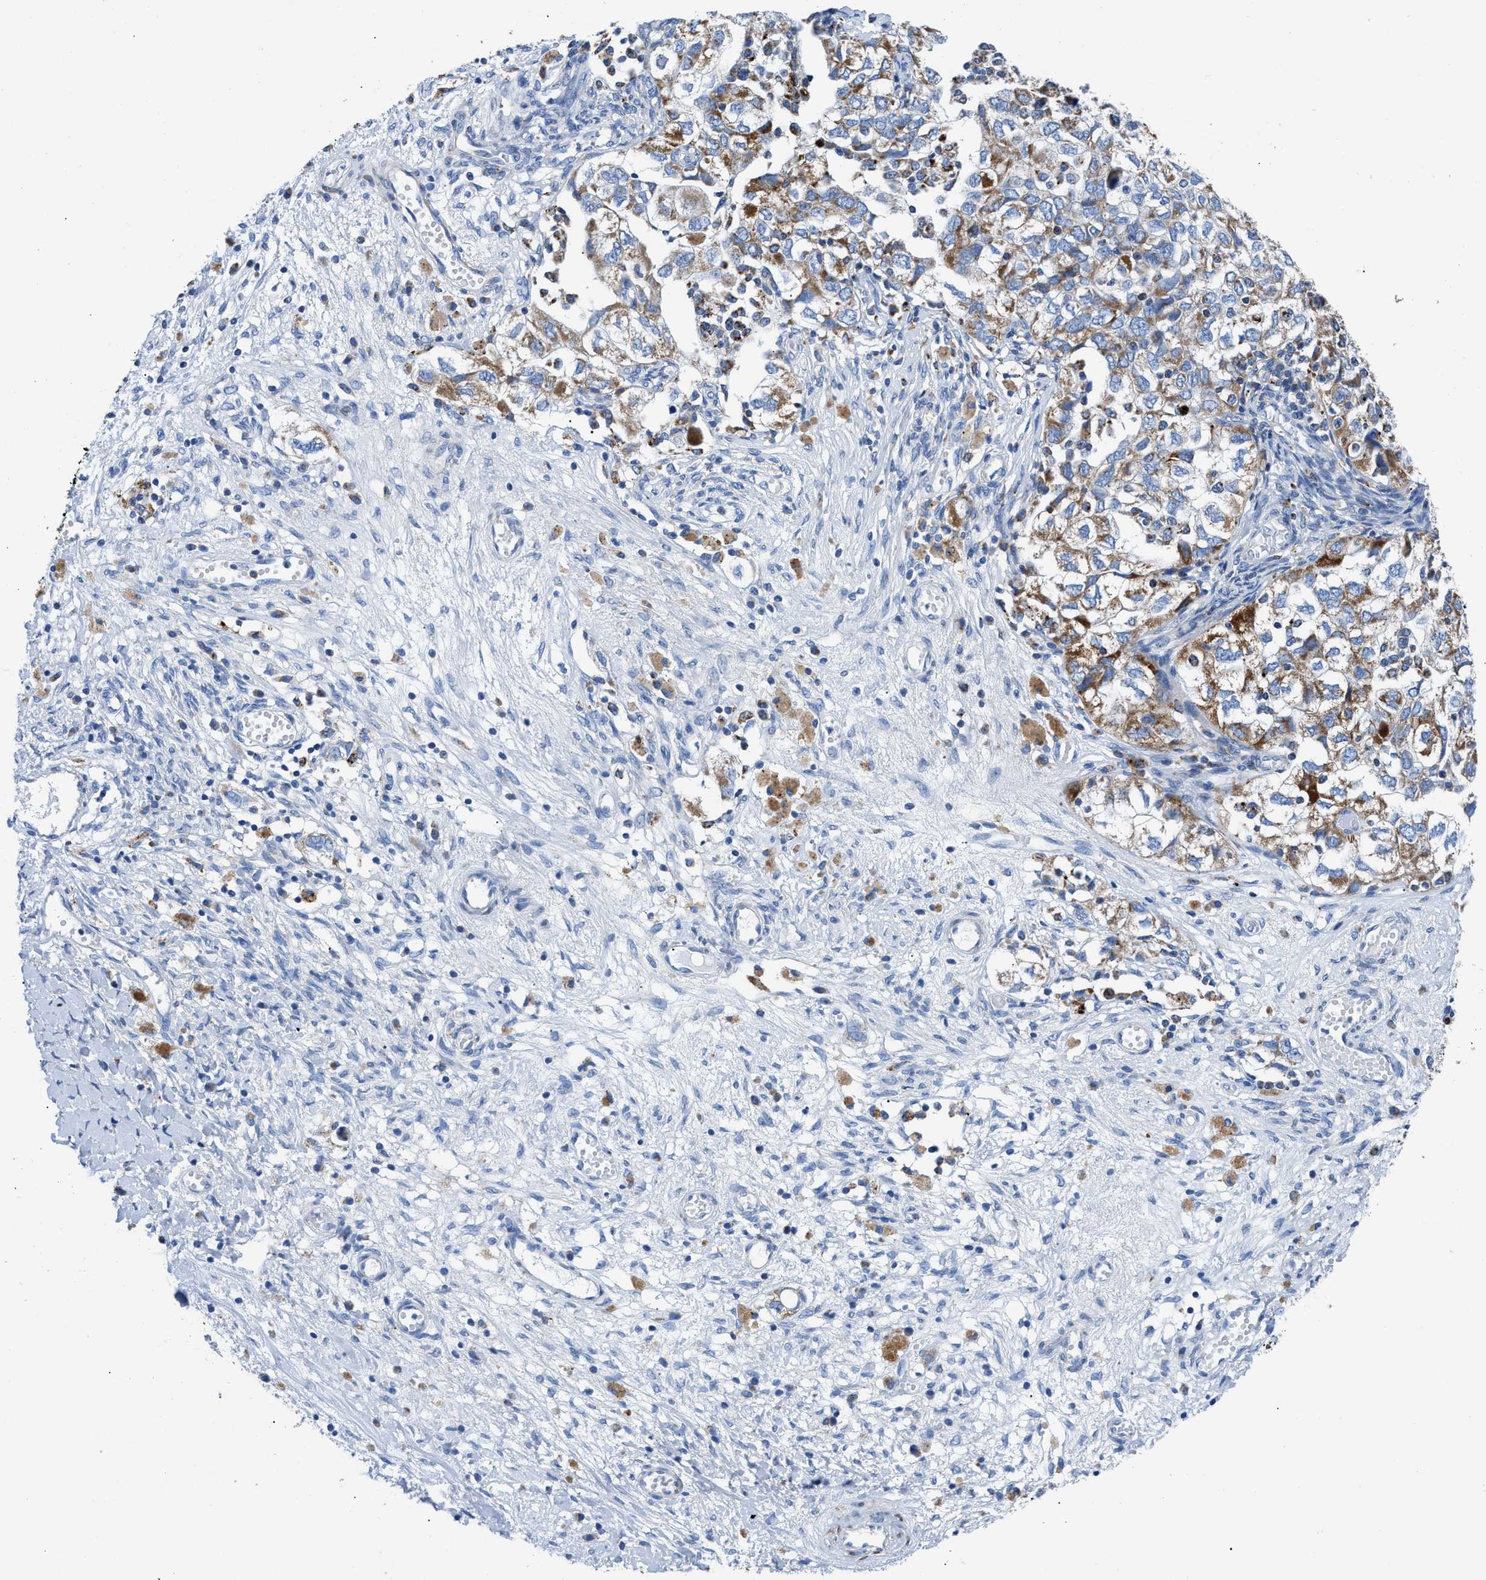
{"staining": {"intensity": "moderate", "quantity": ">75%", "location": "cytoplasmic/membranous"}, "tissue": "ovarian cancer", "cell_type": "Tumor cells", "image_type": "cancer", "snomed": [{"axis": "morphology", "description": "Carcinoma, NOS"}, {"axis": "morphology", "description": "Cystadenocarcinoma, serous, NOS"}, {"axis": "topography", "description": "Ovary"}], "caption": "This is an image of immunohistochemistry staining of carcinoma (ovarian), which shows moderate staining in the cytoplasmic/membranous of tumor cells.", "gene": "ZDHHC3", "patient": {"sex": "female", "age": 69}}